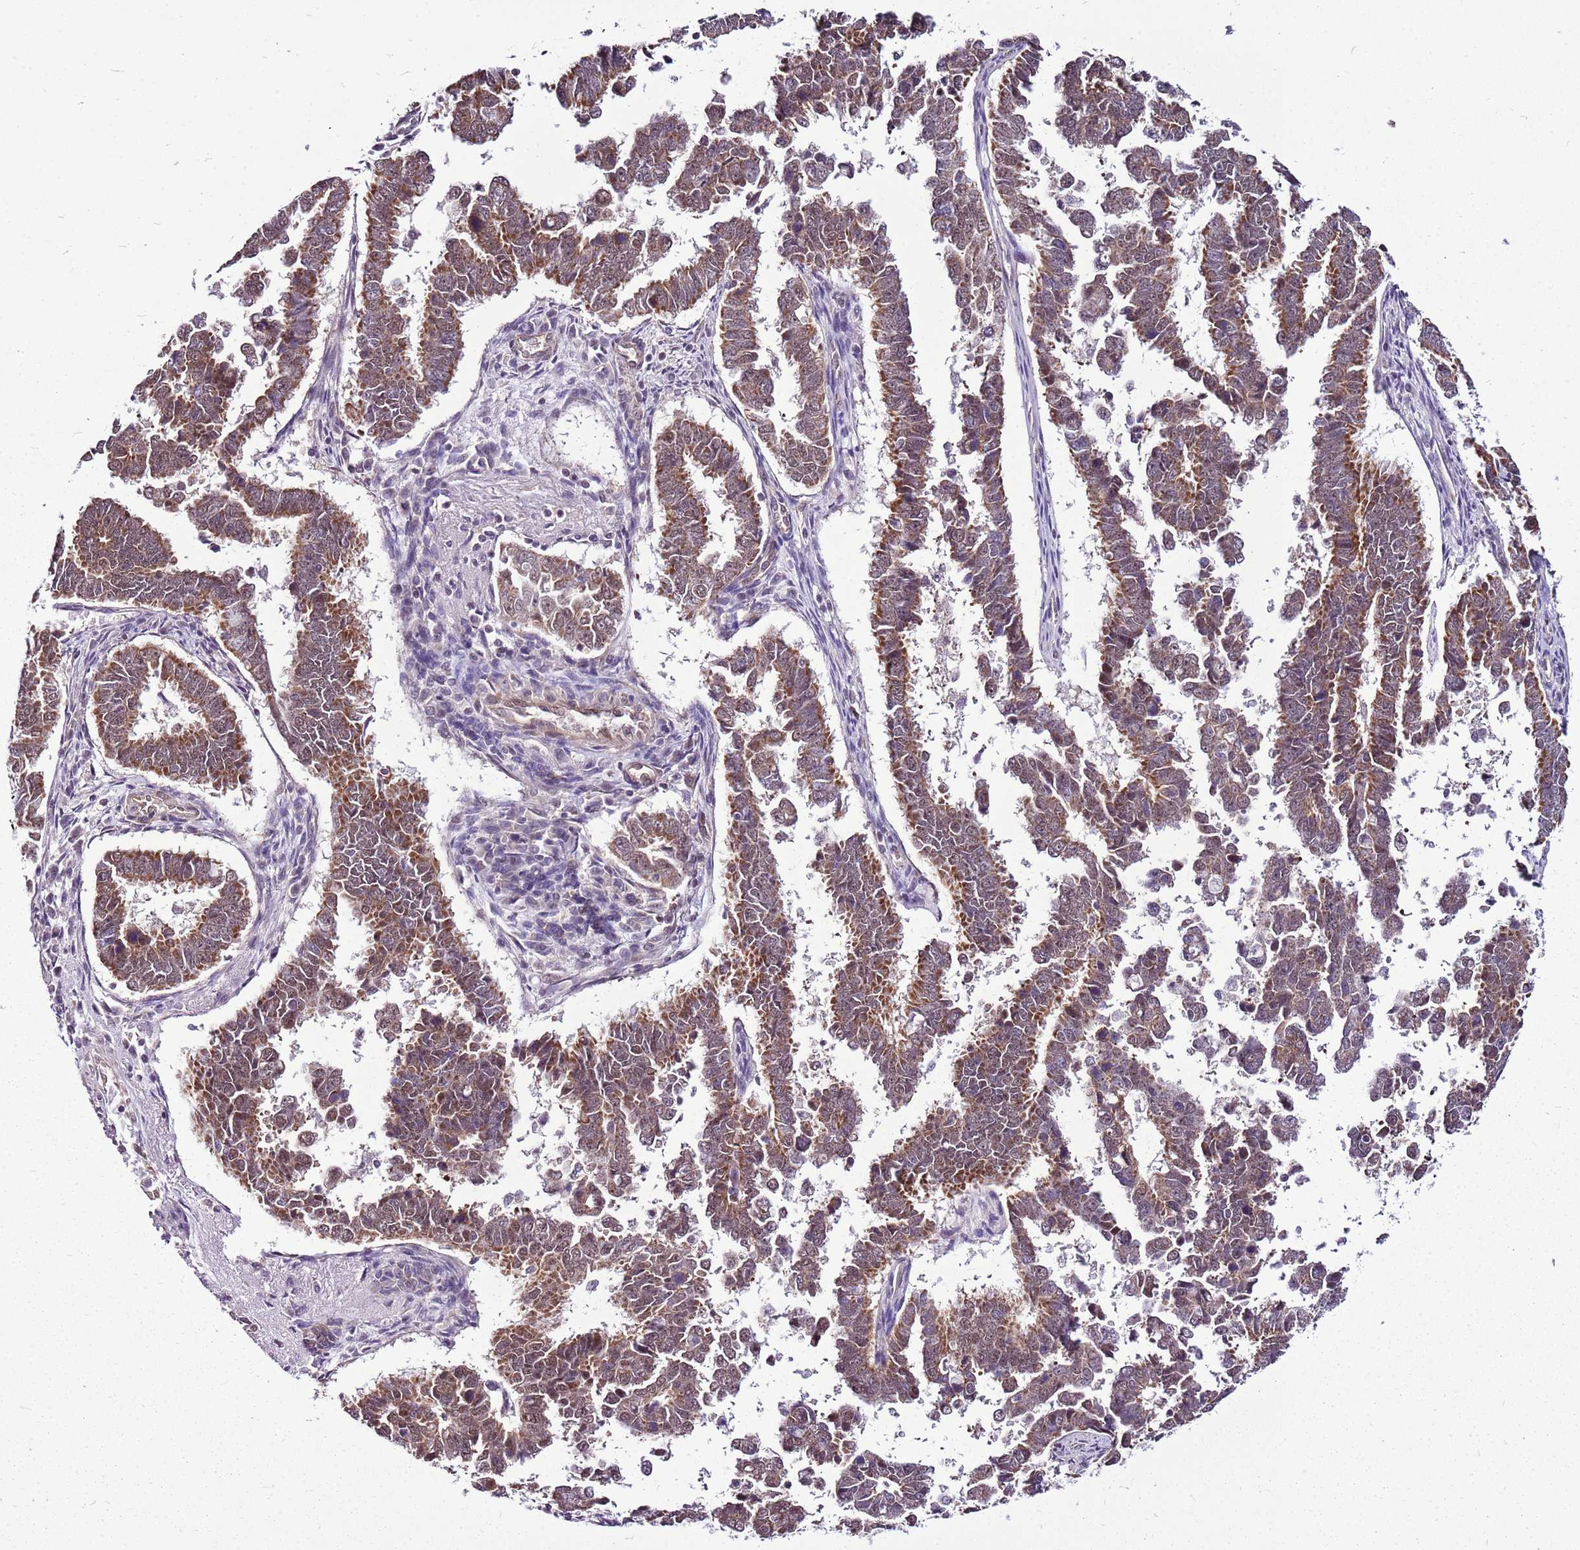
{"staining": {"intensity": "moderate", "quantity": ">75%", "location": "cytoplasmic/membranous,nuclear"}, "tissue": "endometrial cancer", "cell_type": "Tumor cells", "image_type": "cancer", "snomed": [{"axis": "morphology", "description": "Adenocarcinoma, NOS"}, {"axis": "topography", "description": "Endometrium"}], "caption": "Endometrial cancer stained for a protein shows moderate cytoplasmic/membranous and nuclear positivity in tumor cells.", "gene": "CCDC166", "patient": {"sex": "female", "age": 75}}